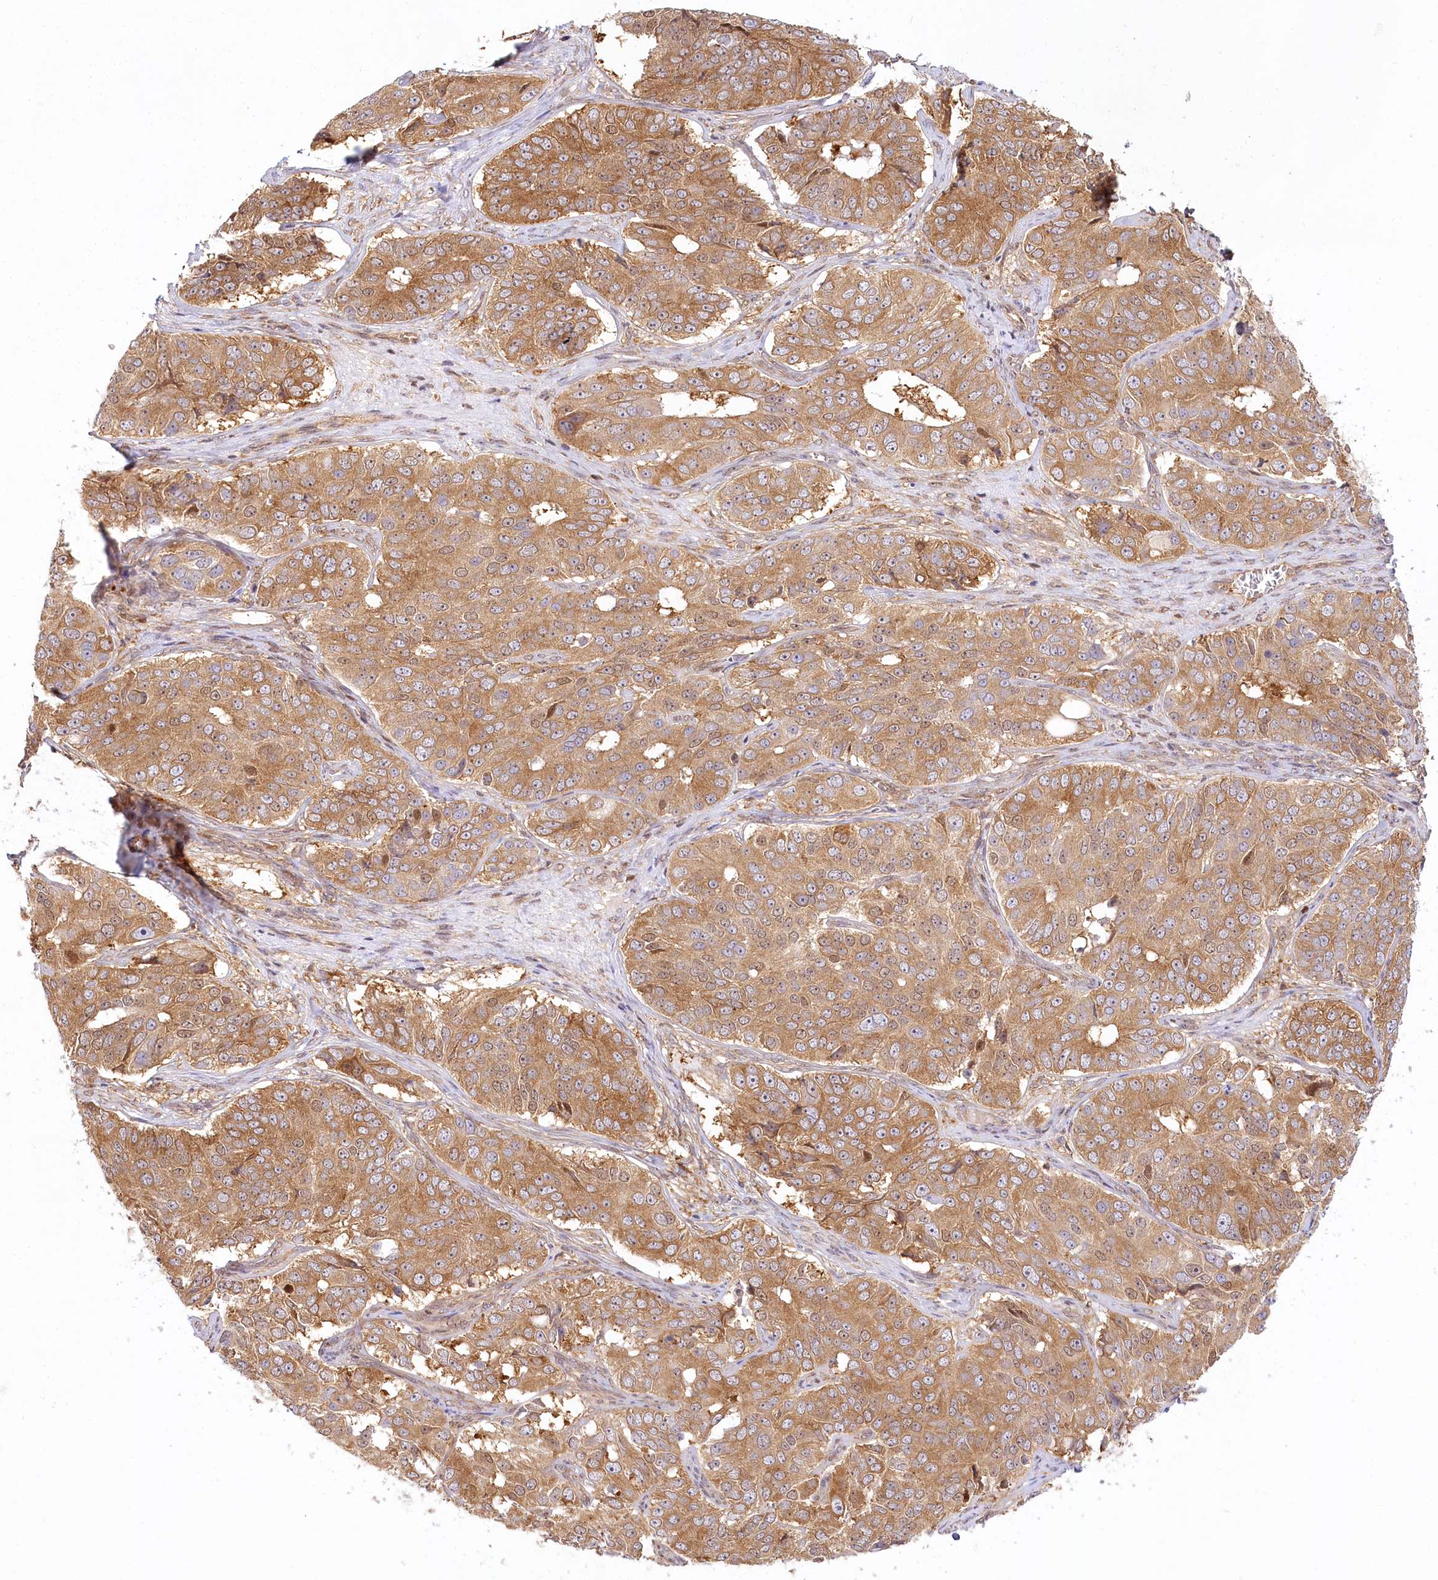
{"staining": {"intensity": "moderate", "quantity": ">75%", "location": "cytoplasmic/membranous"}, "tissue": "ovarian cancer", "cell_type": "Tumor cells", "image_type": "cancer", "snomed": [{"axis": "morphology", "description": "Carcinoma, endometroid"}, {"axis": "topography", "description": "Ovary"}], "caption": "DAB (3,3'-diaminobenzidine) immunohistochemical staining of human ovarian cancer (endometroid carcinoma) shows moderate cytoplasmic/membranous protein positivity in about >75% of tumor cells.", "gene": "INPP4B", "patient": {"sex": "female", "age": 51}}